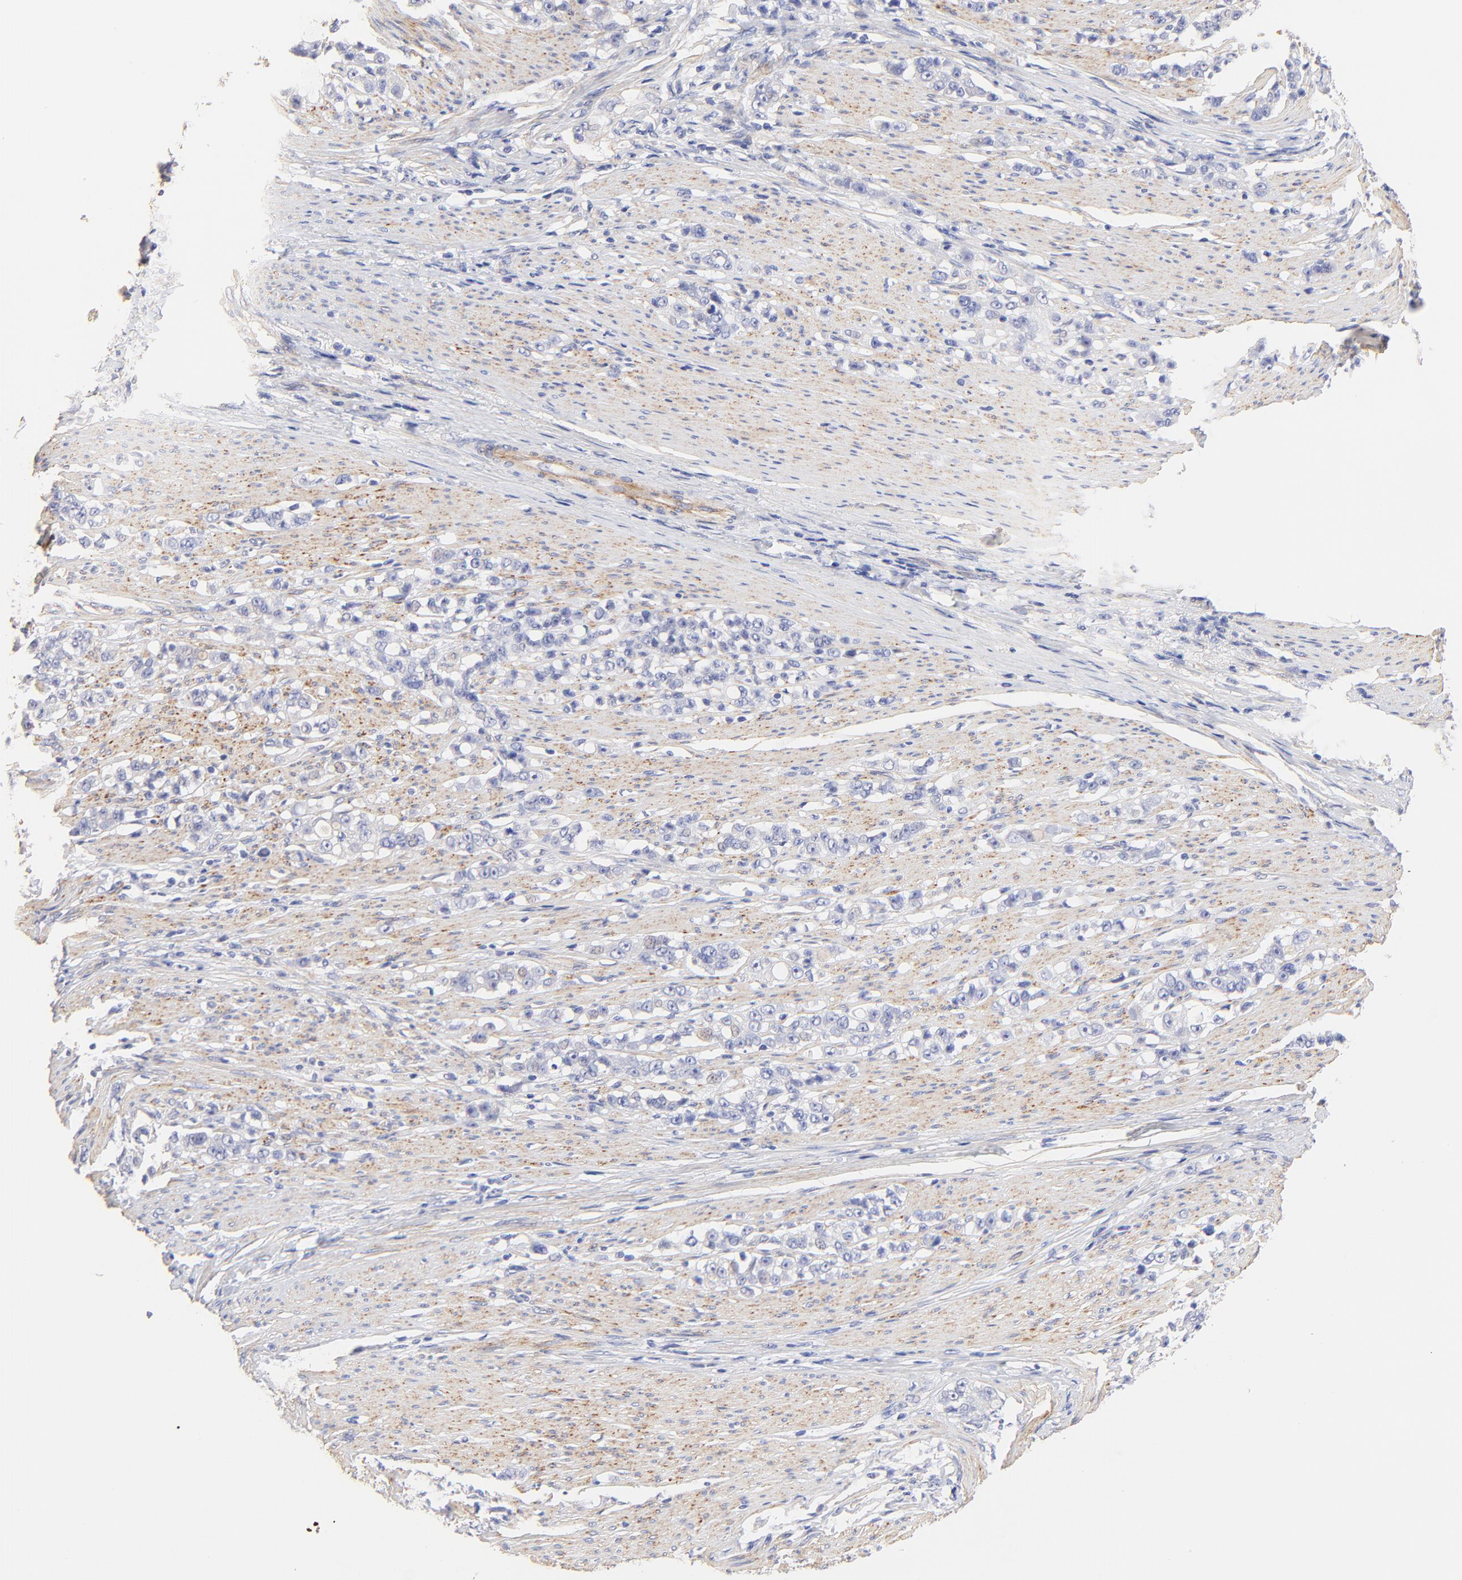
{"staining": {"intensity": "negative", "quantity": "none", "location": "none"}, "tissue": "stomach cancer", "cell_type": "Tumor cells", "image_type": "cancer", "snomed": [{"axis": "morphology", "description": "Adenocarcinoma, NOS"}, {"axis": "topography", "description": "Stomach, lower"}], "caption": "Micrograph shows no protein positivity in tumor cells of stomach adenocarcinoma tissue. The staining was performed using DAB (3,3'-diaminobenzidine) to visualize the protein expression in brown, while the nuclei were stained in blue with hematoxylin (Magnification: 20x).", "gene": "ACTRT1", "patient": {"sex": "male", "age": 88}}